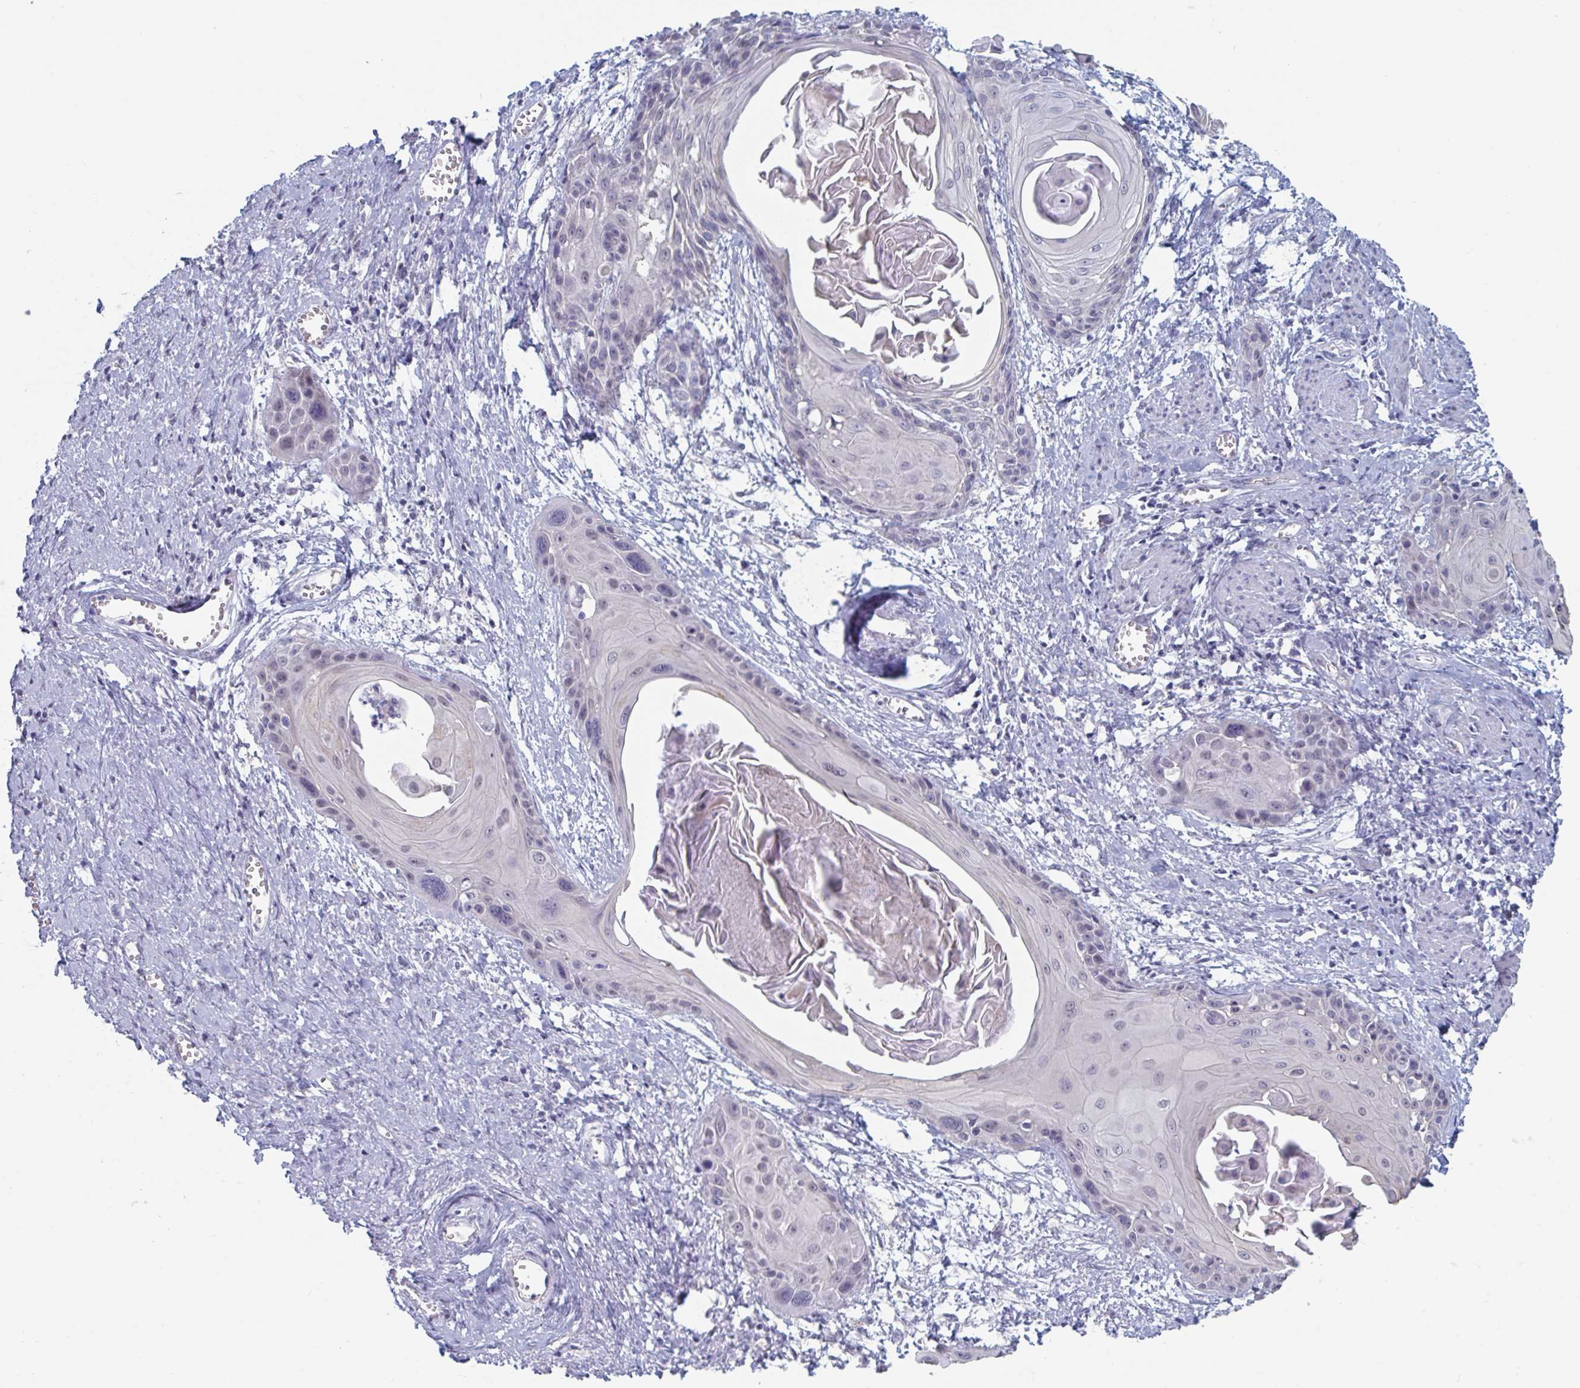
{"staining": {"intensity": "negative", "quantity": "none", "location": "none"}, "tissue": "cervical cancer", "cell_type": "Tumor cells", "image_type": "cancer", "snomed": [{"axis": "morphology", "description": "Squamous cell carcinoma, NOS"}, {"axis": "topography", "description": "Cervix"}], "caption": "A high-resolution micrograph shows immunohistochemistry staining of cervical cancer, which reveals no significant expression in tumor cells.", "gene": "FOXA1", "patient": {"sex": "female", "age": 57}}